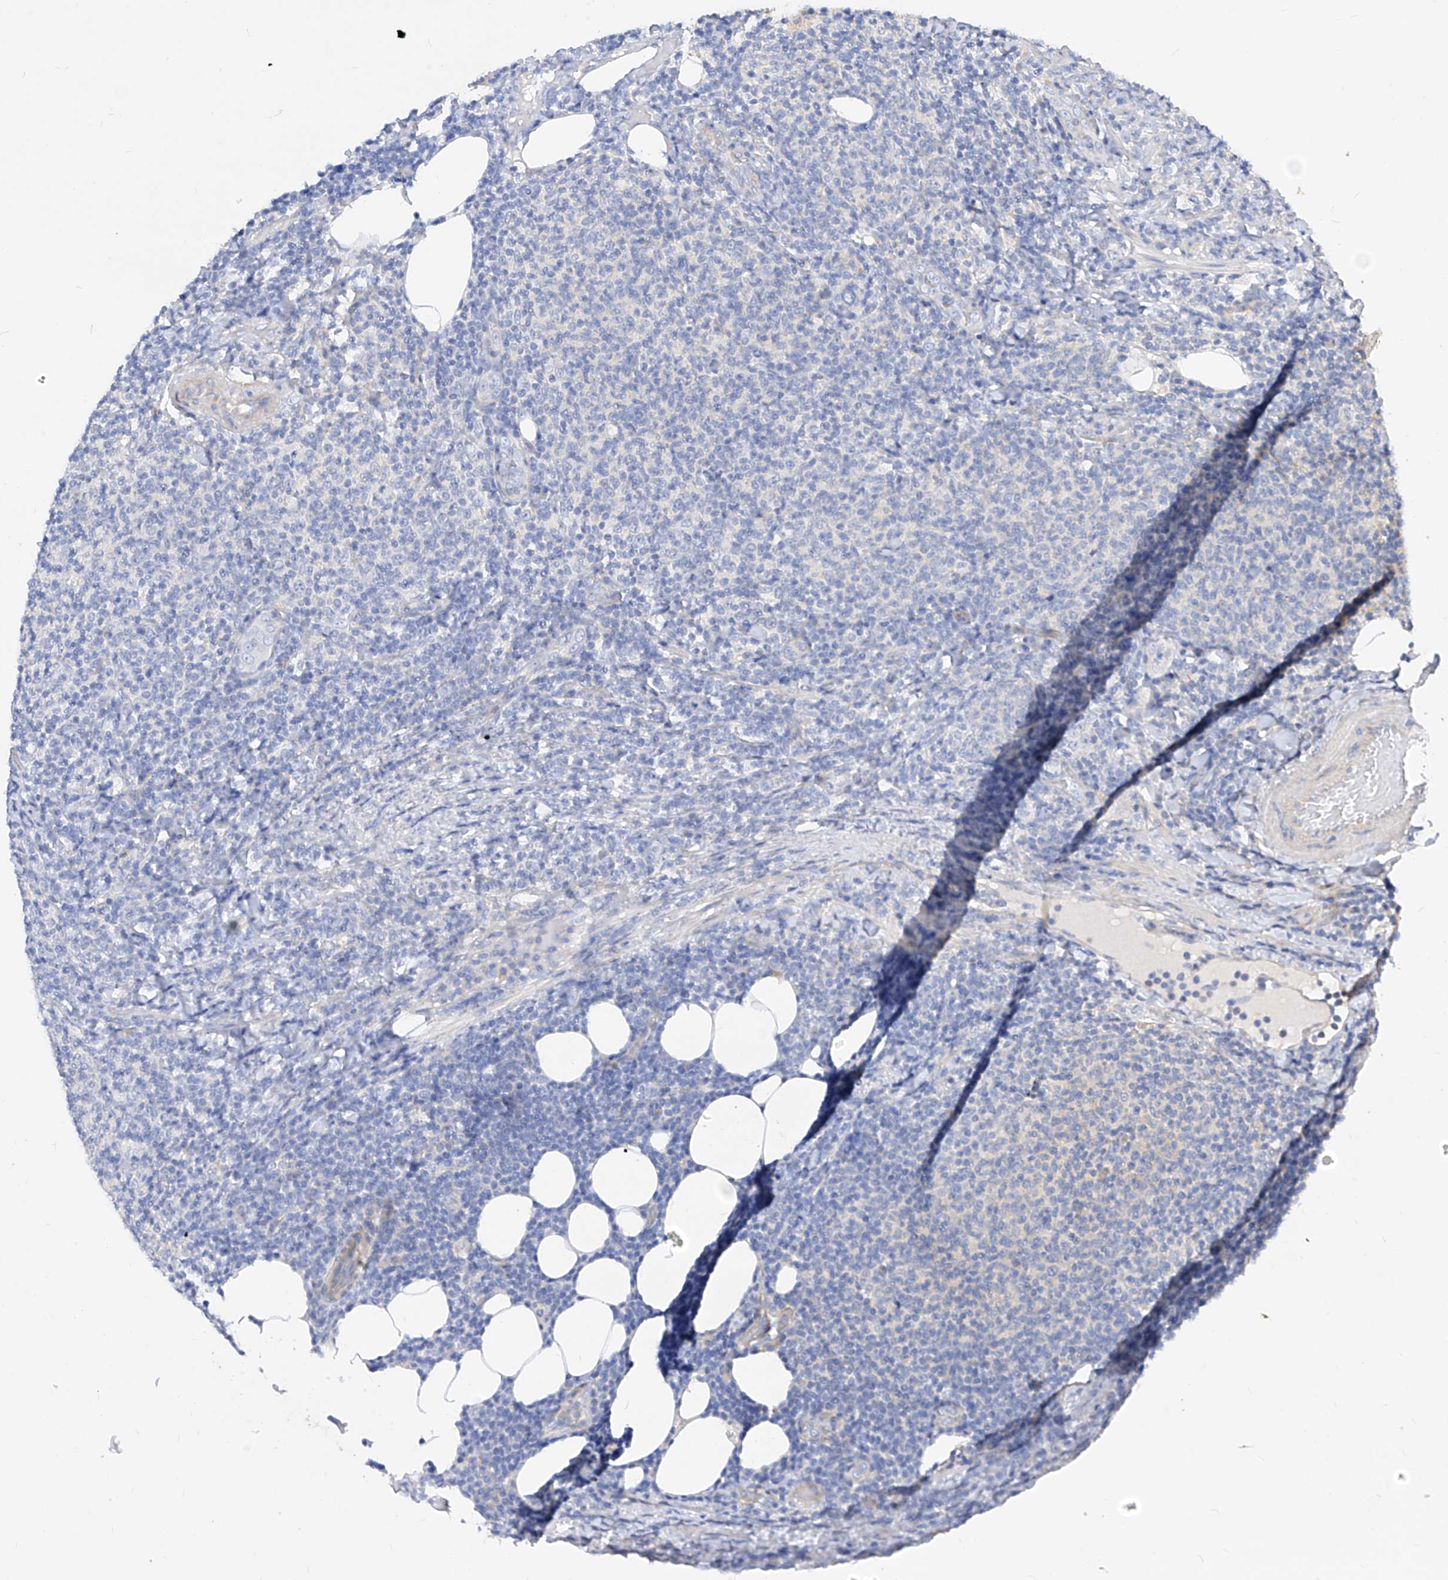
{"staining": {"intensity": "negative", "quantity": "none", "location": "none"}, "tissue": "lymphoma", "cell_type": "Tumor cells", "image_type": "cancer", "snomed": [{"axis": "morphology", "description": "Malignant lymphoma, non-Hodgkin's type, Low grade"}, {"axis": "topography", "description": "Lymph node"}], "caption": "The IHC photomicrograph has no significant expression in tumor cells of malignant lymphoma, non-Hodgkin's type (low-grade) tissue. Brightfield microscopy of IHC stained with DAB (3,3'-diaminobenzidine) (brown) and hematoxylin (blue), captured at high magnification.", "gene": "SCGB2A1", "patient": {"sex": "male", "age": 66}}